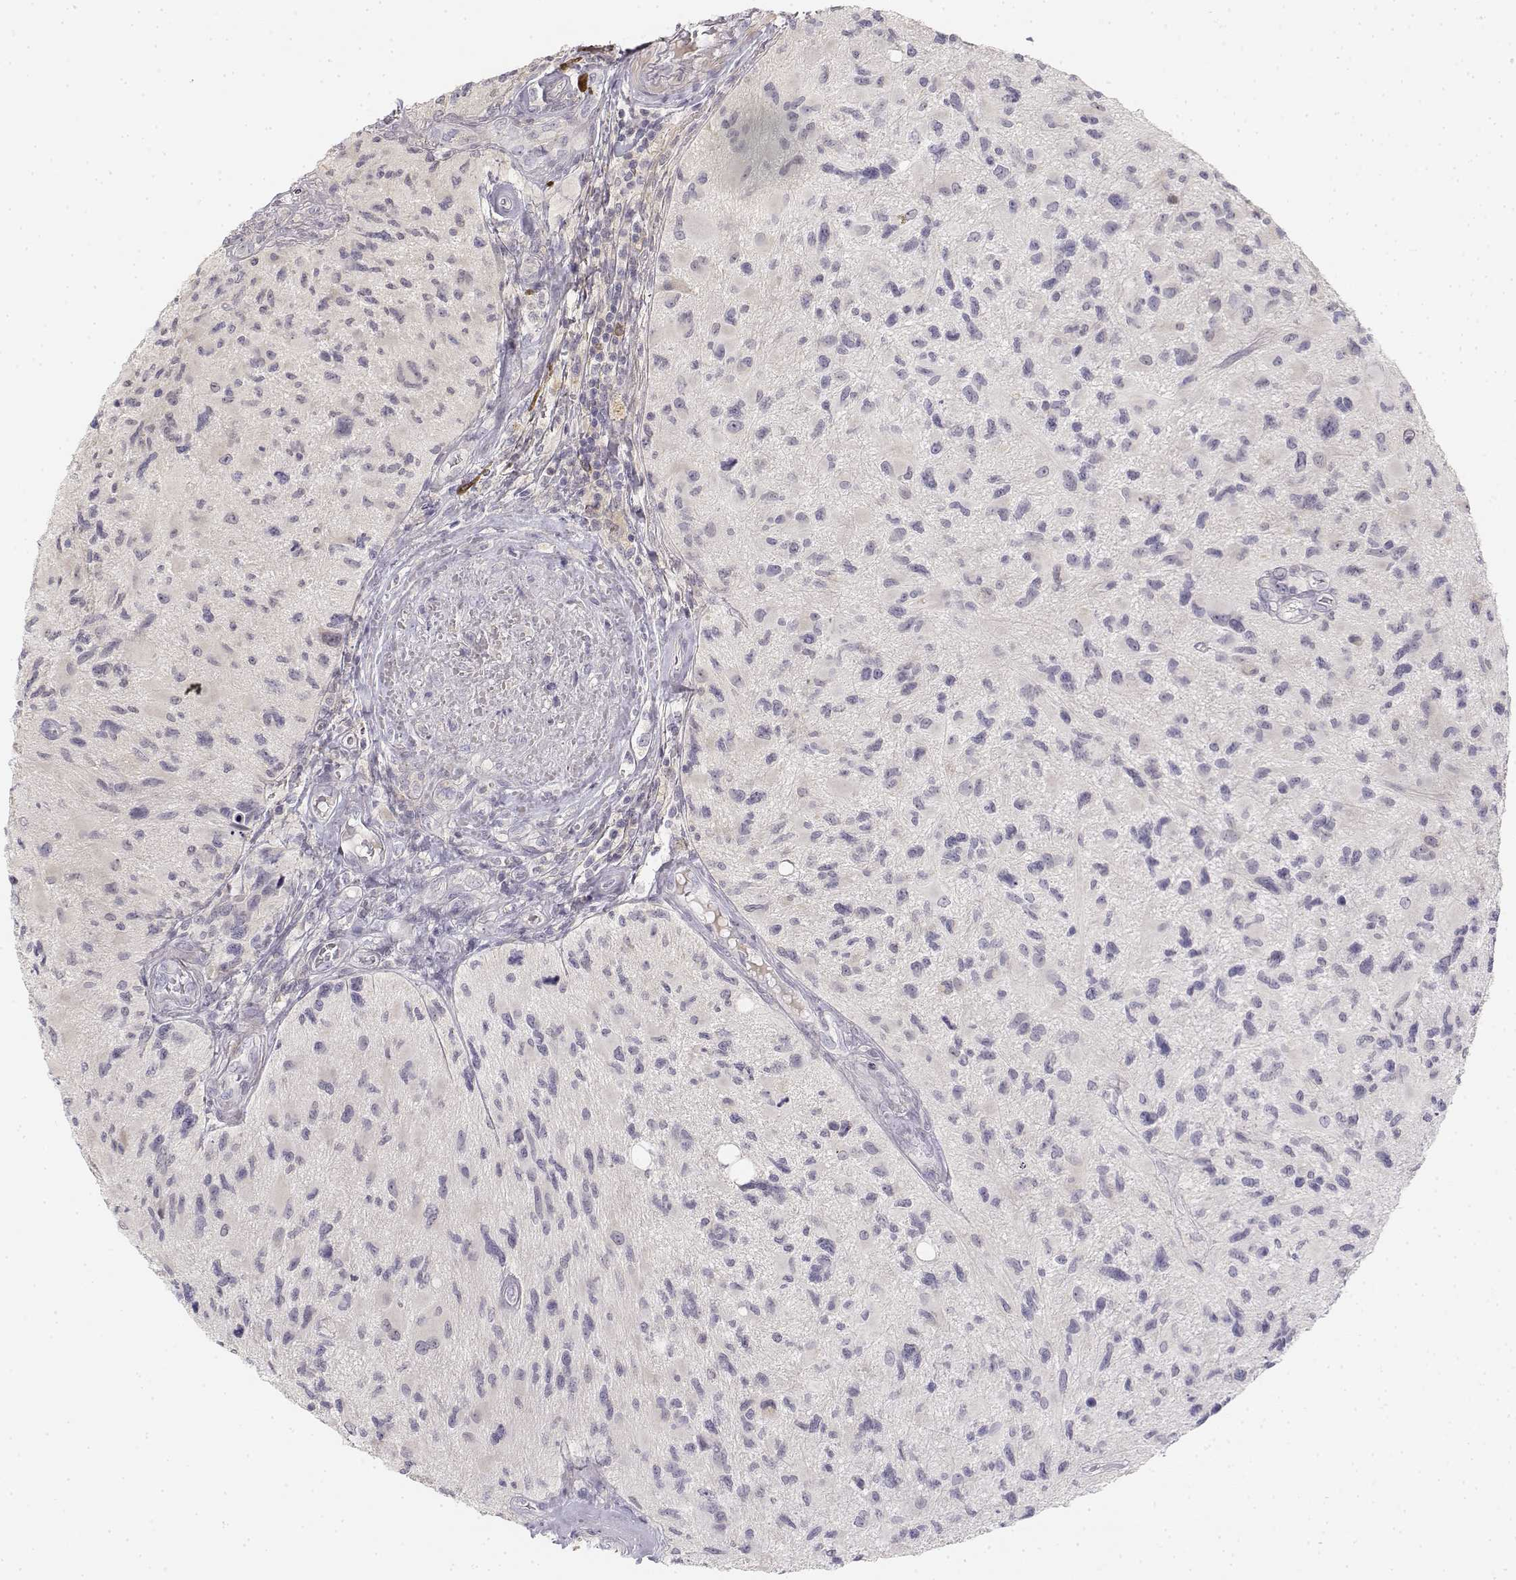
{"staining": {"intensity": "negative", "quantity": "none", "location": "none"}, "tissue": "glioma", "cell_type": "Tumor cells", "image_type": "cancer", "snomed": [{"axis": "morphology", "description": "Glioma, malignant, NOS"}, {"axis": "morphology", "description": "Glioma, malignant, High grade"}, {"axis": "topography", "description": "Brain"}], "caption": "Human glioma stained for a protein using immunohistochemistry (IHC) displays no expression in tumor cells.", "gene": "GLIPR1L2", "patient": {"sex": "female", "age": 71}}